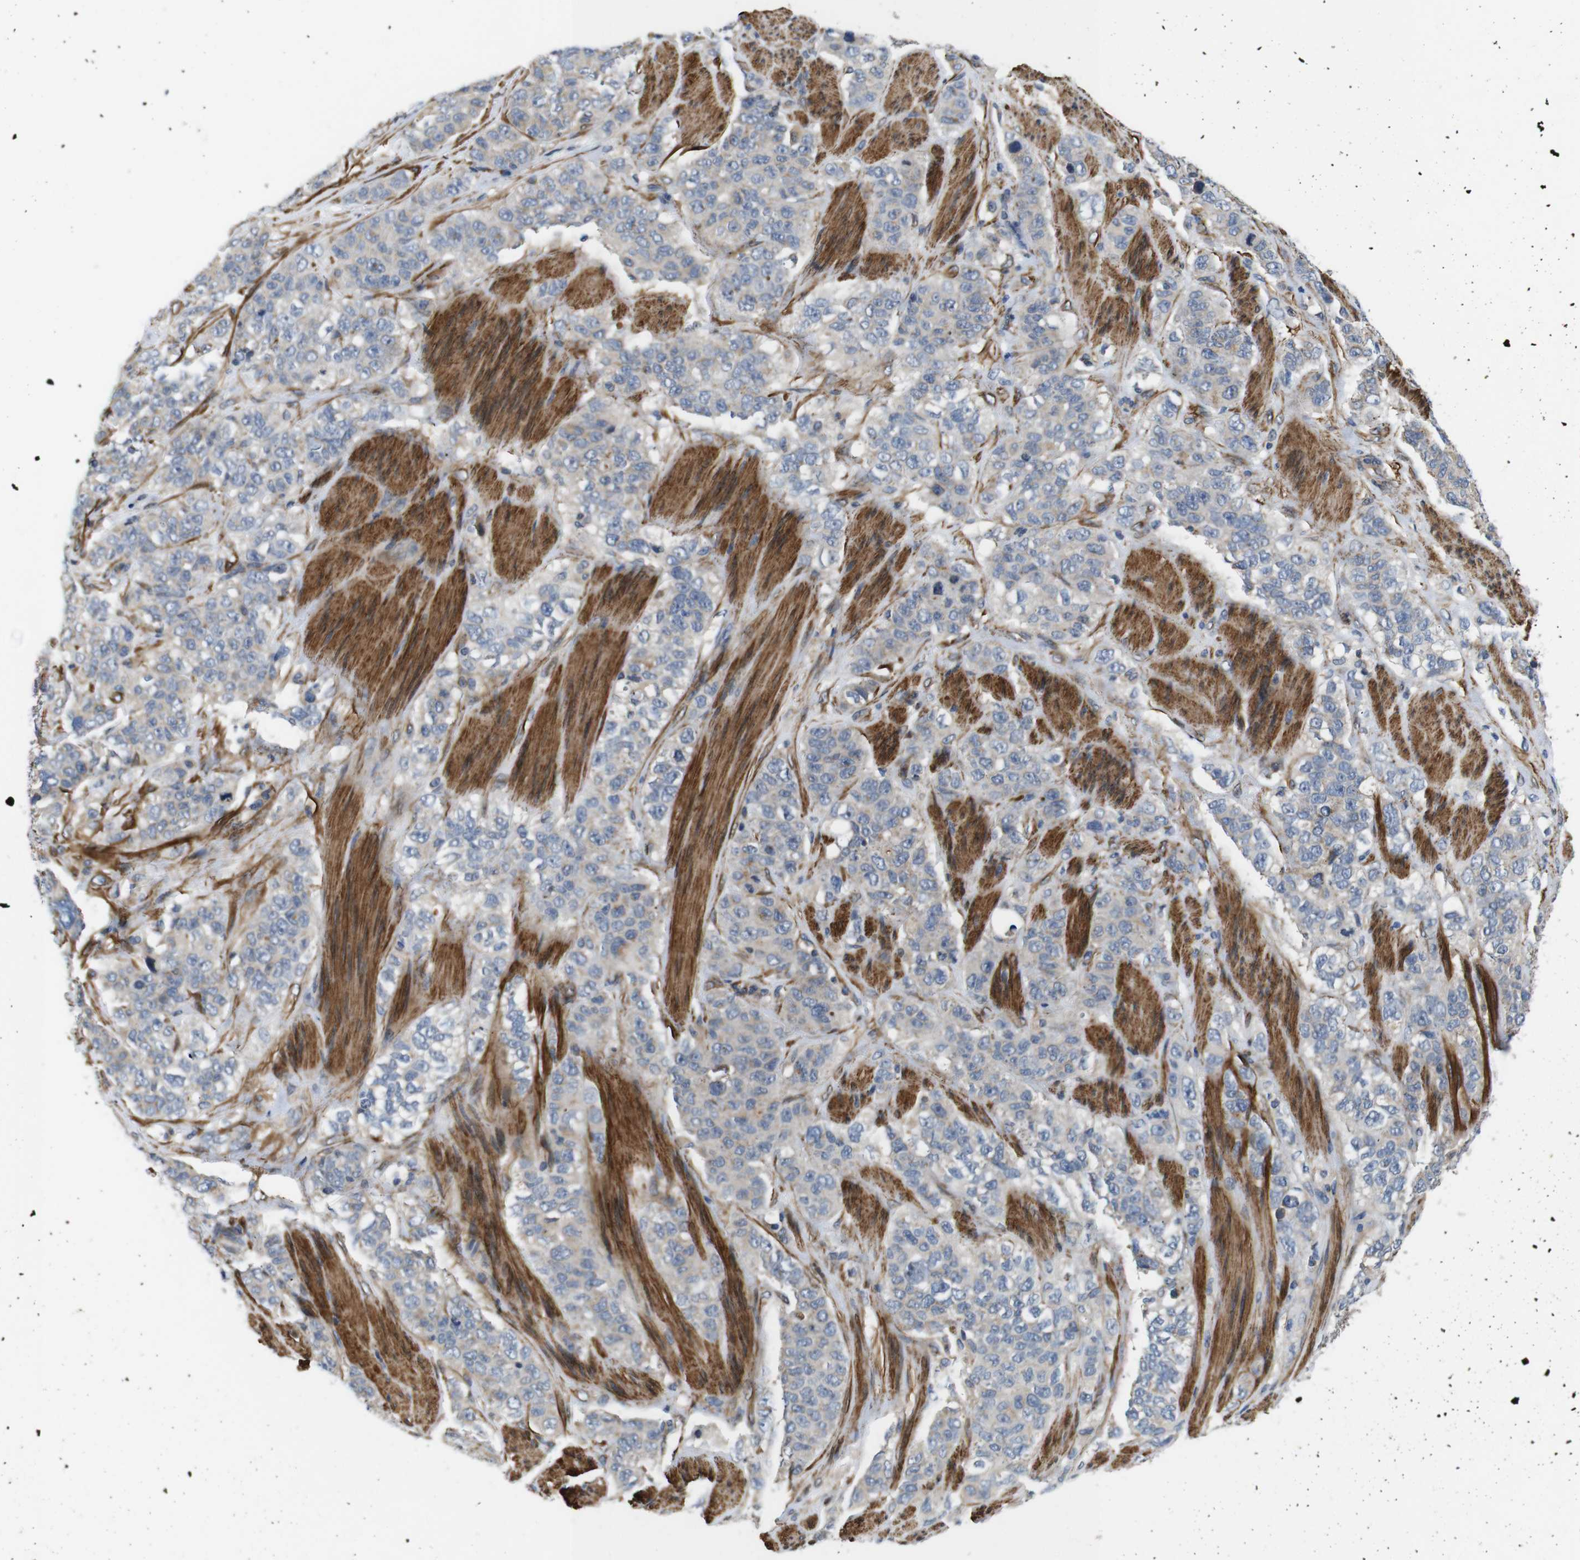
{"staining": {"intensity": "negative", "quantity": "none", "location": "none"}, "tissue": "stomach cancer", "cell_type": "Tumor cells", "image_type": "cancer", "snomed": [{"axis": "morphology", "description": "Adenocarcinoma, NOS"}, {"axis": "topography", "description": "Stomach"}], "caption": "A histopathology image of human stomach cancer (adenocarcinoma) is negative for staining in tumor cells.", "gene": "GGT7", "patient": {"sex": "male", "age": 48}}